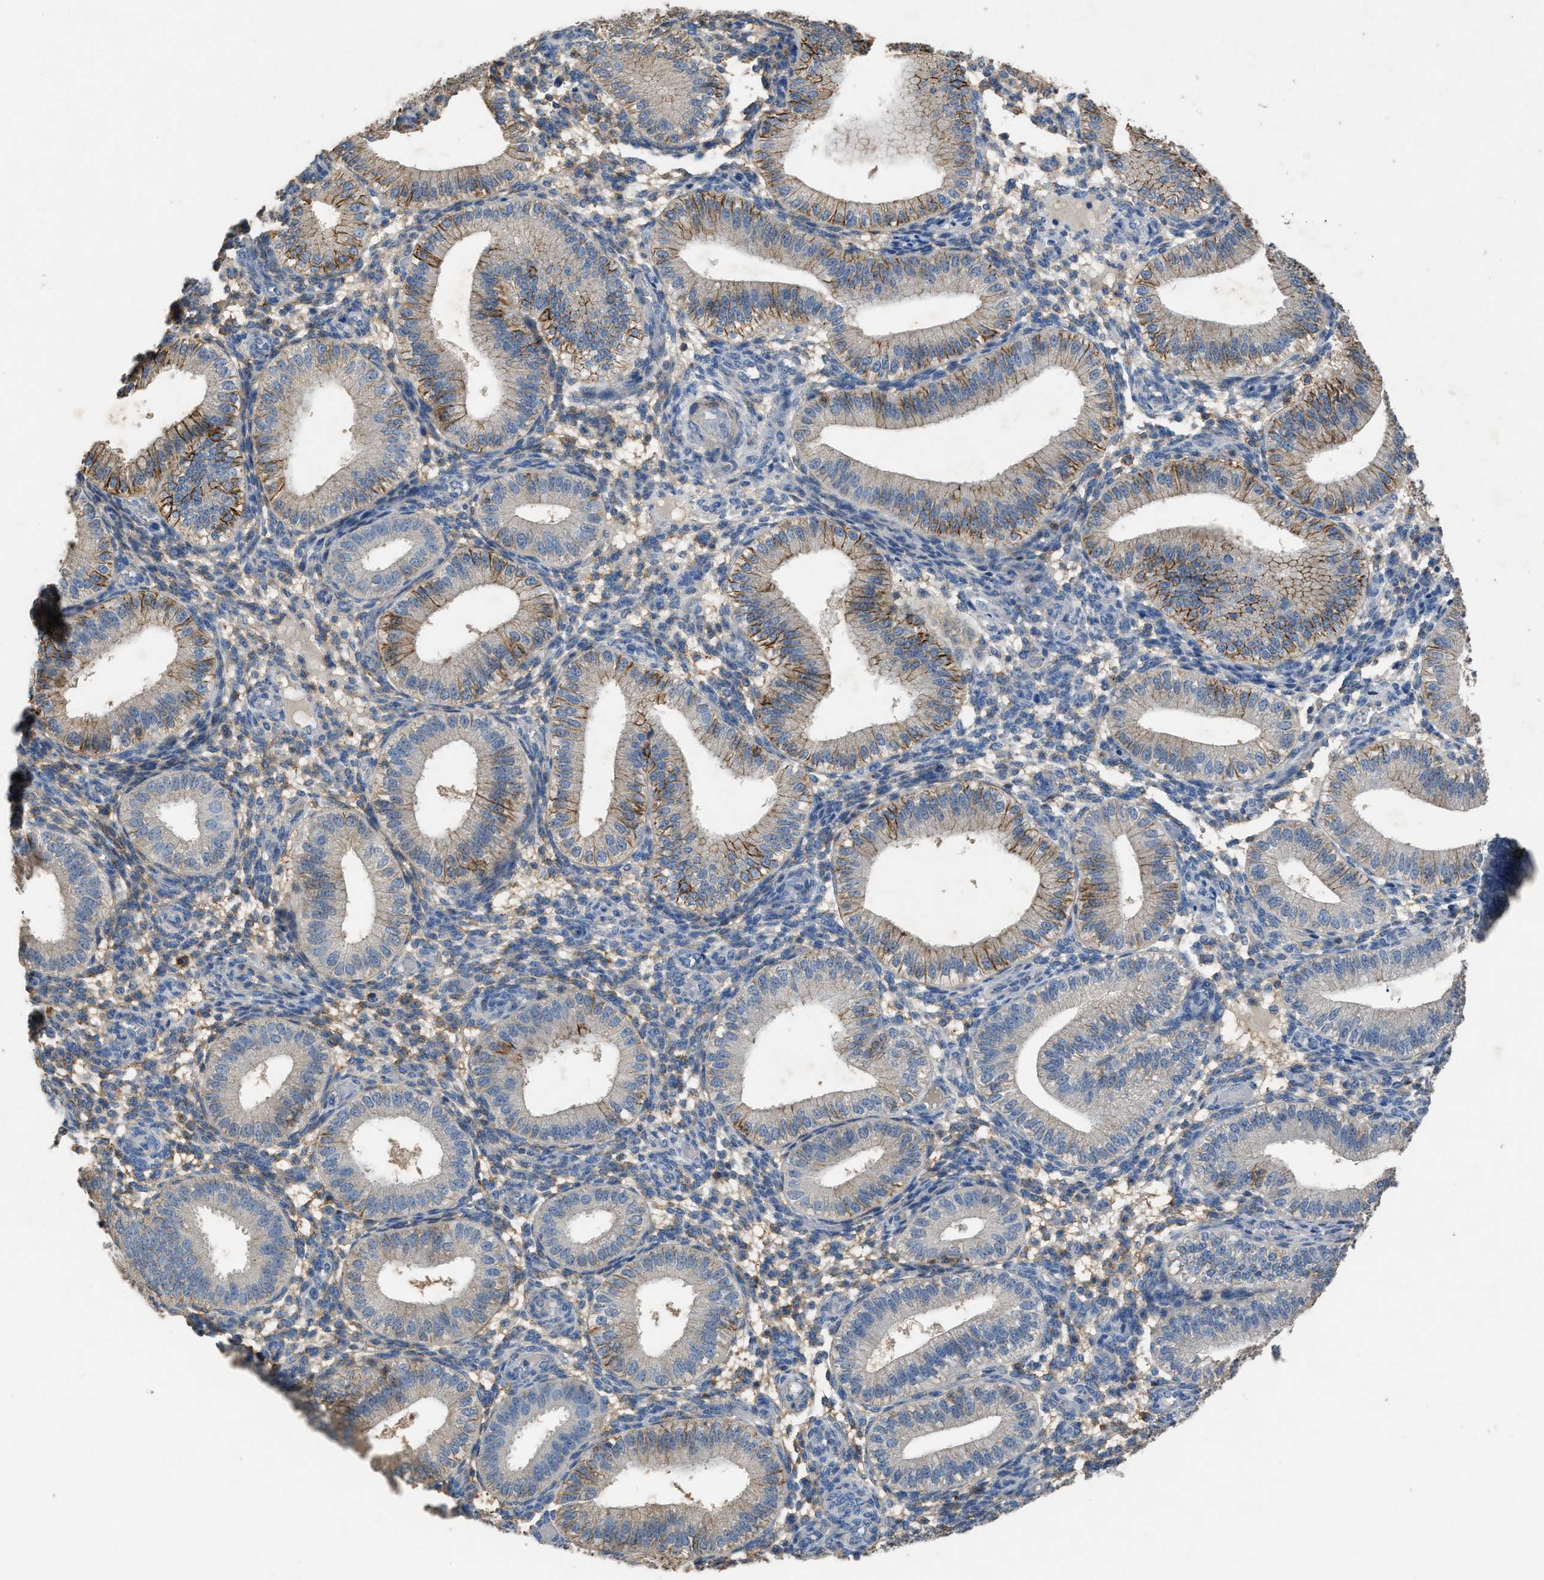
{"staining": {"intensity": "moderate", "quantity": "<25%", "location": "cytoplasmic/membranous"}, "tissue": "endometrium", "cell_type": "Cells in endometrial stroma", "image_type": "normal", "snomed": [{"axis": "morphology", "description": "Normal tissue, NOS"}, {"axis": "topography", "description": "Endometrium"}], "caption": "Cells in endometrial stroma show moderate cytoplasmic/membranous staining in about <25% of cells in unremarkable endometrium.", "gene": "OR51E1", "patient": {"sex": "female", "age": 39}}